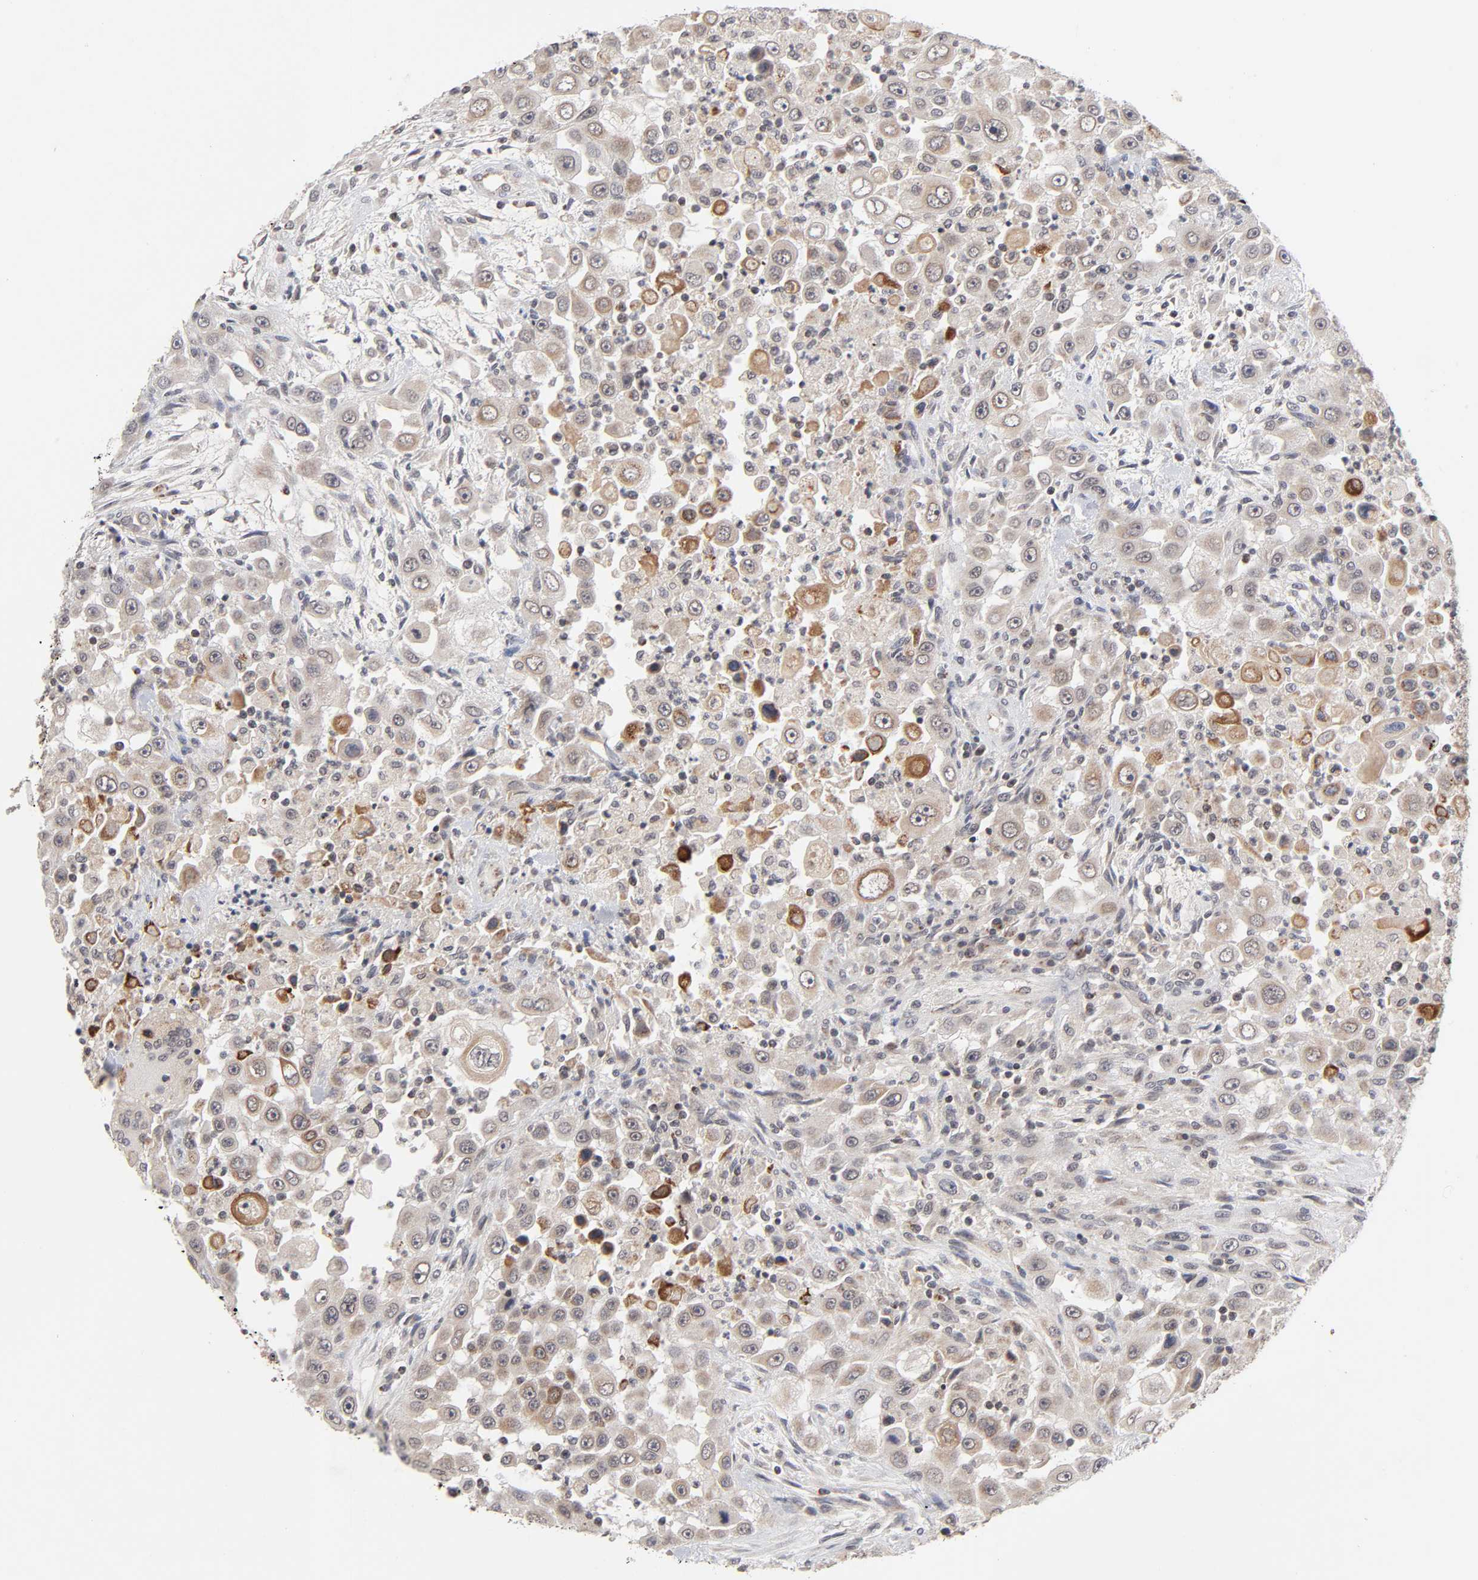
{"staining": {"intensity": "moderate", "quantity": ">75%", "location": "cytoplasmic/membranous"}, "tissue": "head and neck cancer", "cell_type": "Tumor cells", "image_type": "cancer", "snomed": [{"axis": "morphology", "description": "Carcinoma, NOS"}, {"axis": "topography", "description": "Head-Neck"}], "caption": "The micrograph shows a brown stain indicating the presence of a protein in the cytoplasmic/membranous of tumor cells in head and neck cancer (carcinoma). (IHC, brightfield microscopy, high magnification).", "gene": "AUH", "patient": {"sex": "male", "age": 87}}